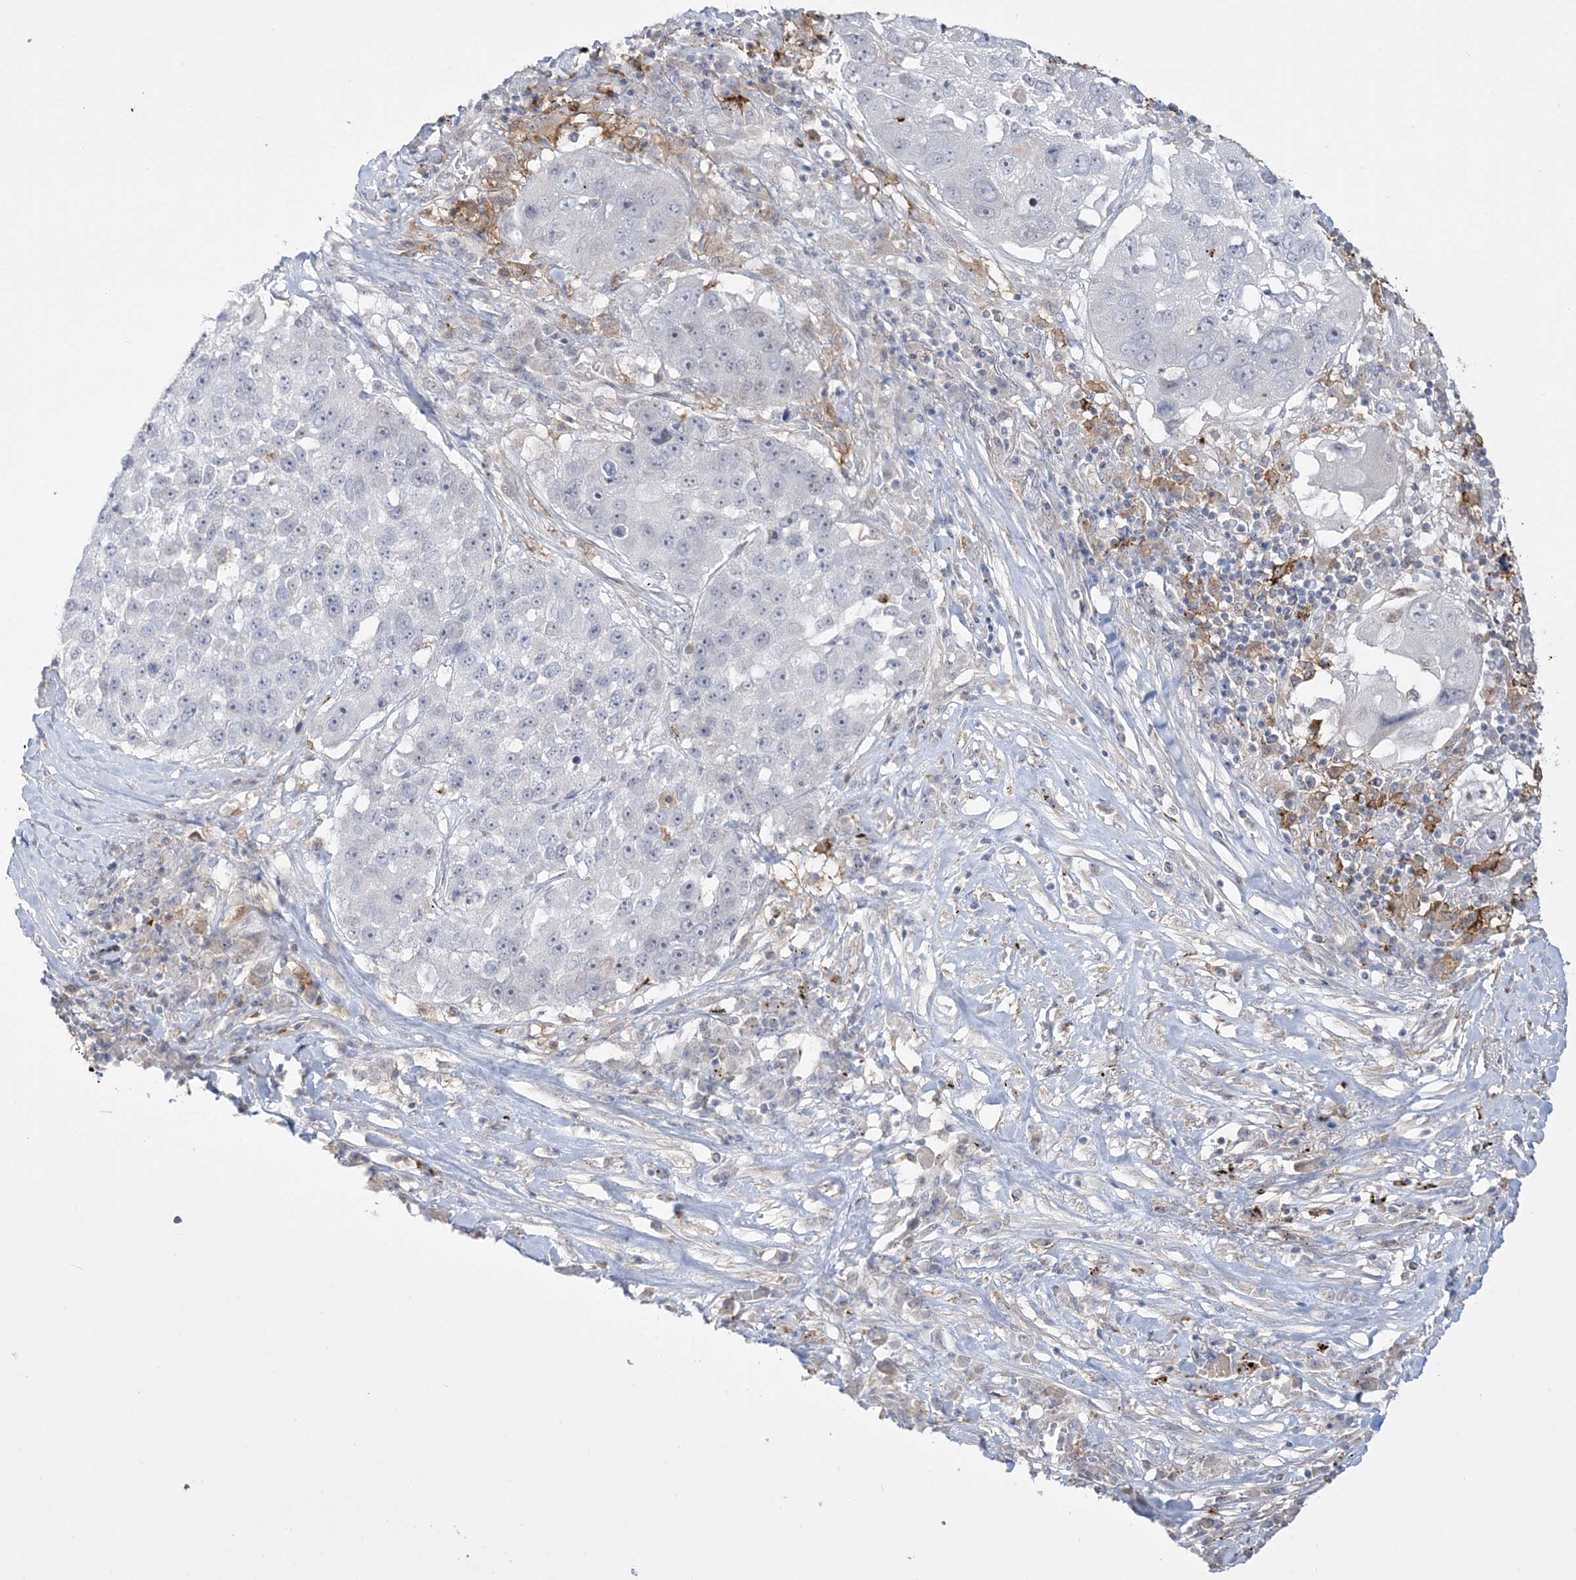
{"staining": {"intensity": "negative", "quantity": "none", "location": "none"}, "tissue": "lung cancer", "cell_type": "Tumor cells", "image_type": "cancer", "snomed": [{"axis": "morphology", "description": "Squamous cell carcinoma, NOS"}, {"axis": "topography", "description": "Lung"}], "caption": "Immunohistochemical staining of lung squamous cell carcinoma reveals no significant expression in tumor cells. (Stains: DAB immunohistochemistry with hematoxylin counter stain, Microscopy: brightfield microscopy at high magnification).", "gene": "HAAO", "patient": {"sex": "male", "age": 61}}